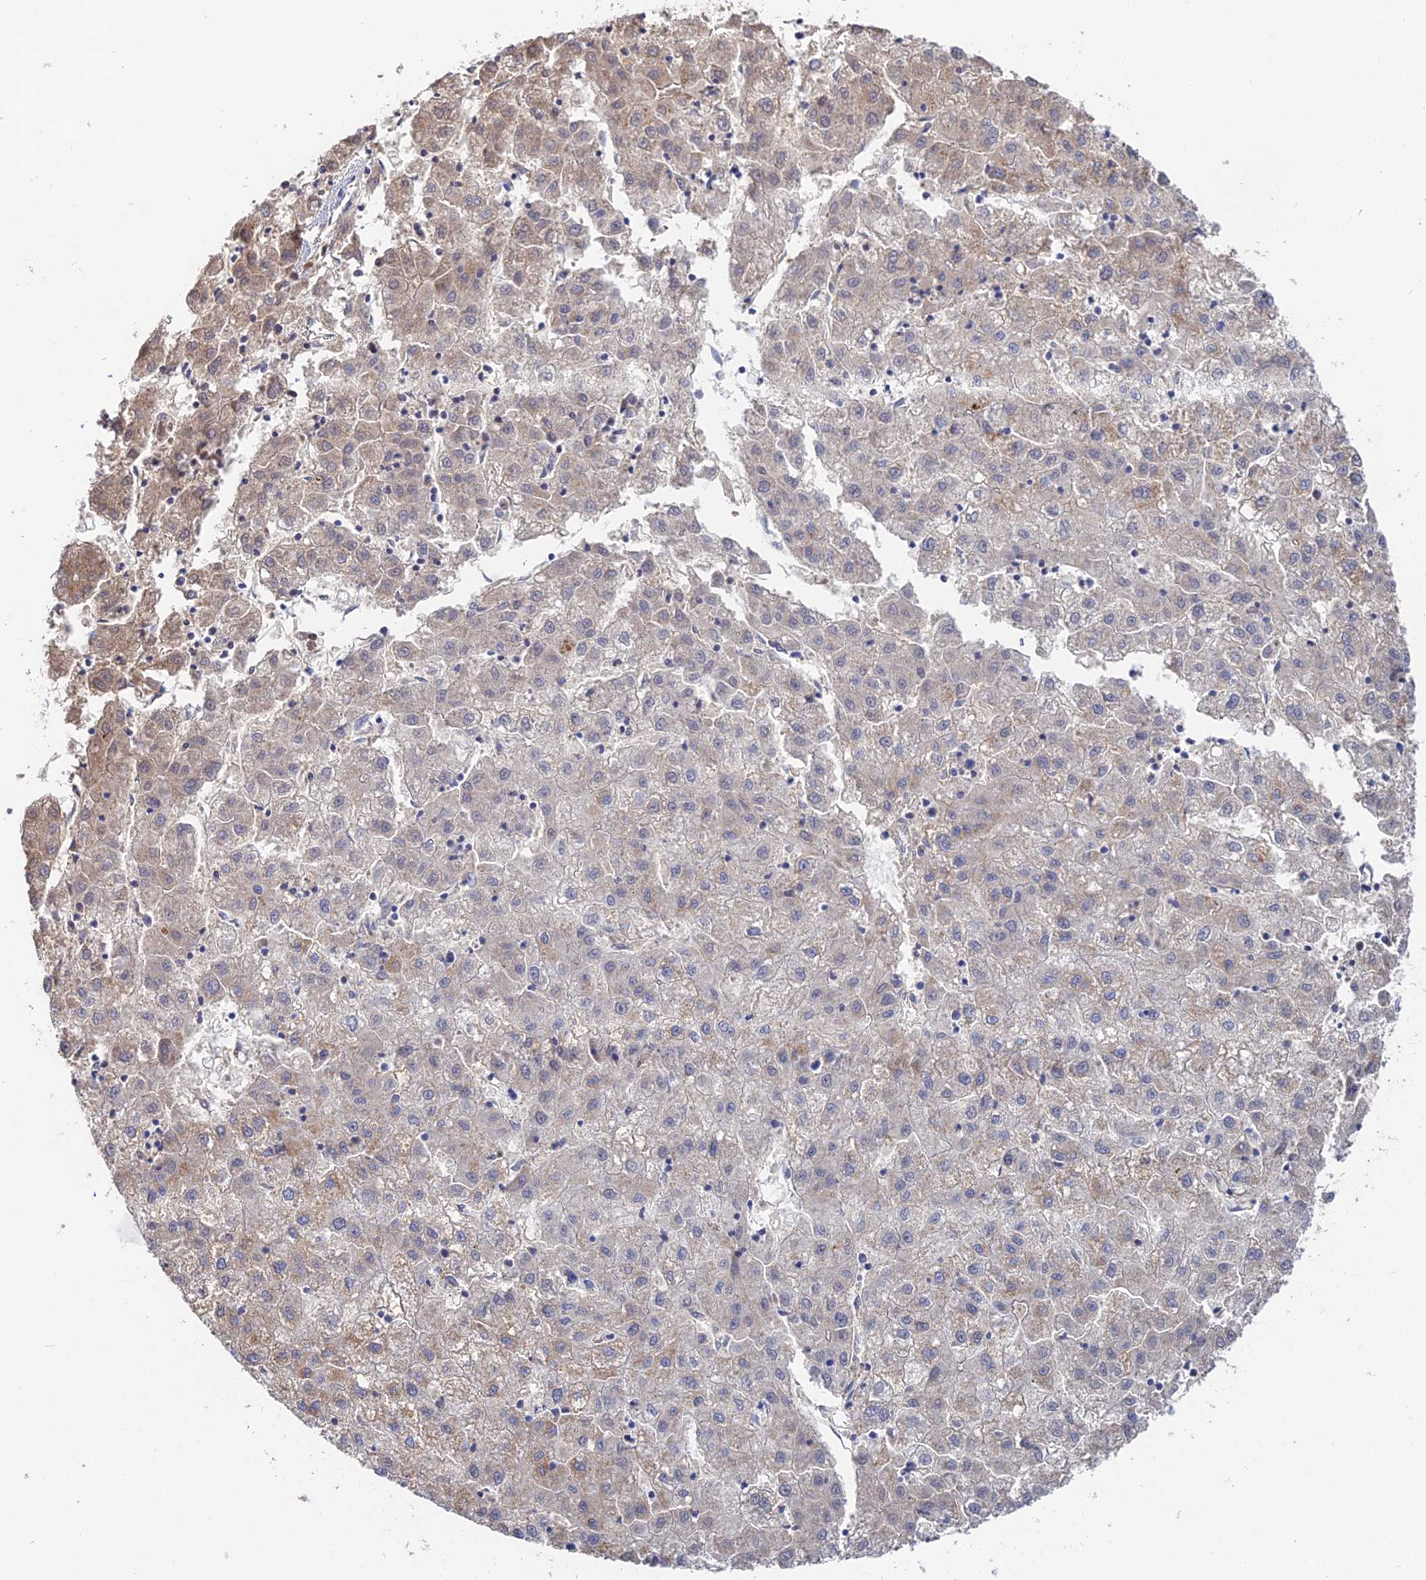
{"staining": {"intensity": "weak", "quantity": "25%-75%", "location": "cytoplasmic/membranous"}, "tissue": "liver cancer", "cell_type": "Tumor cells", "image_type": "cancer", "snomed": [{"axis": "morphology", "description": "Carcinoma, Hepatocellular, NOS"}, {"axis": "topography", "description": "Liver"}], "caption": "Liver cancer stained with IHC reveals weak cytoplasmic/membranous staining in about 25%-75% of tumor cells.", "gene": "DNAH14", "patient": {"sex": "male", "age": 72}}